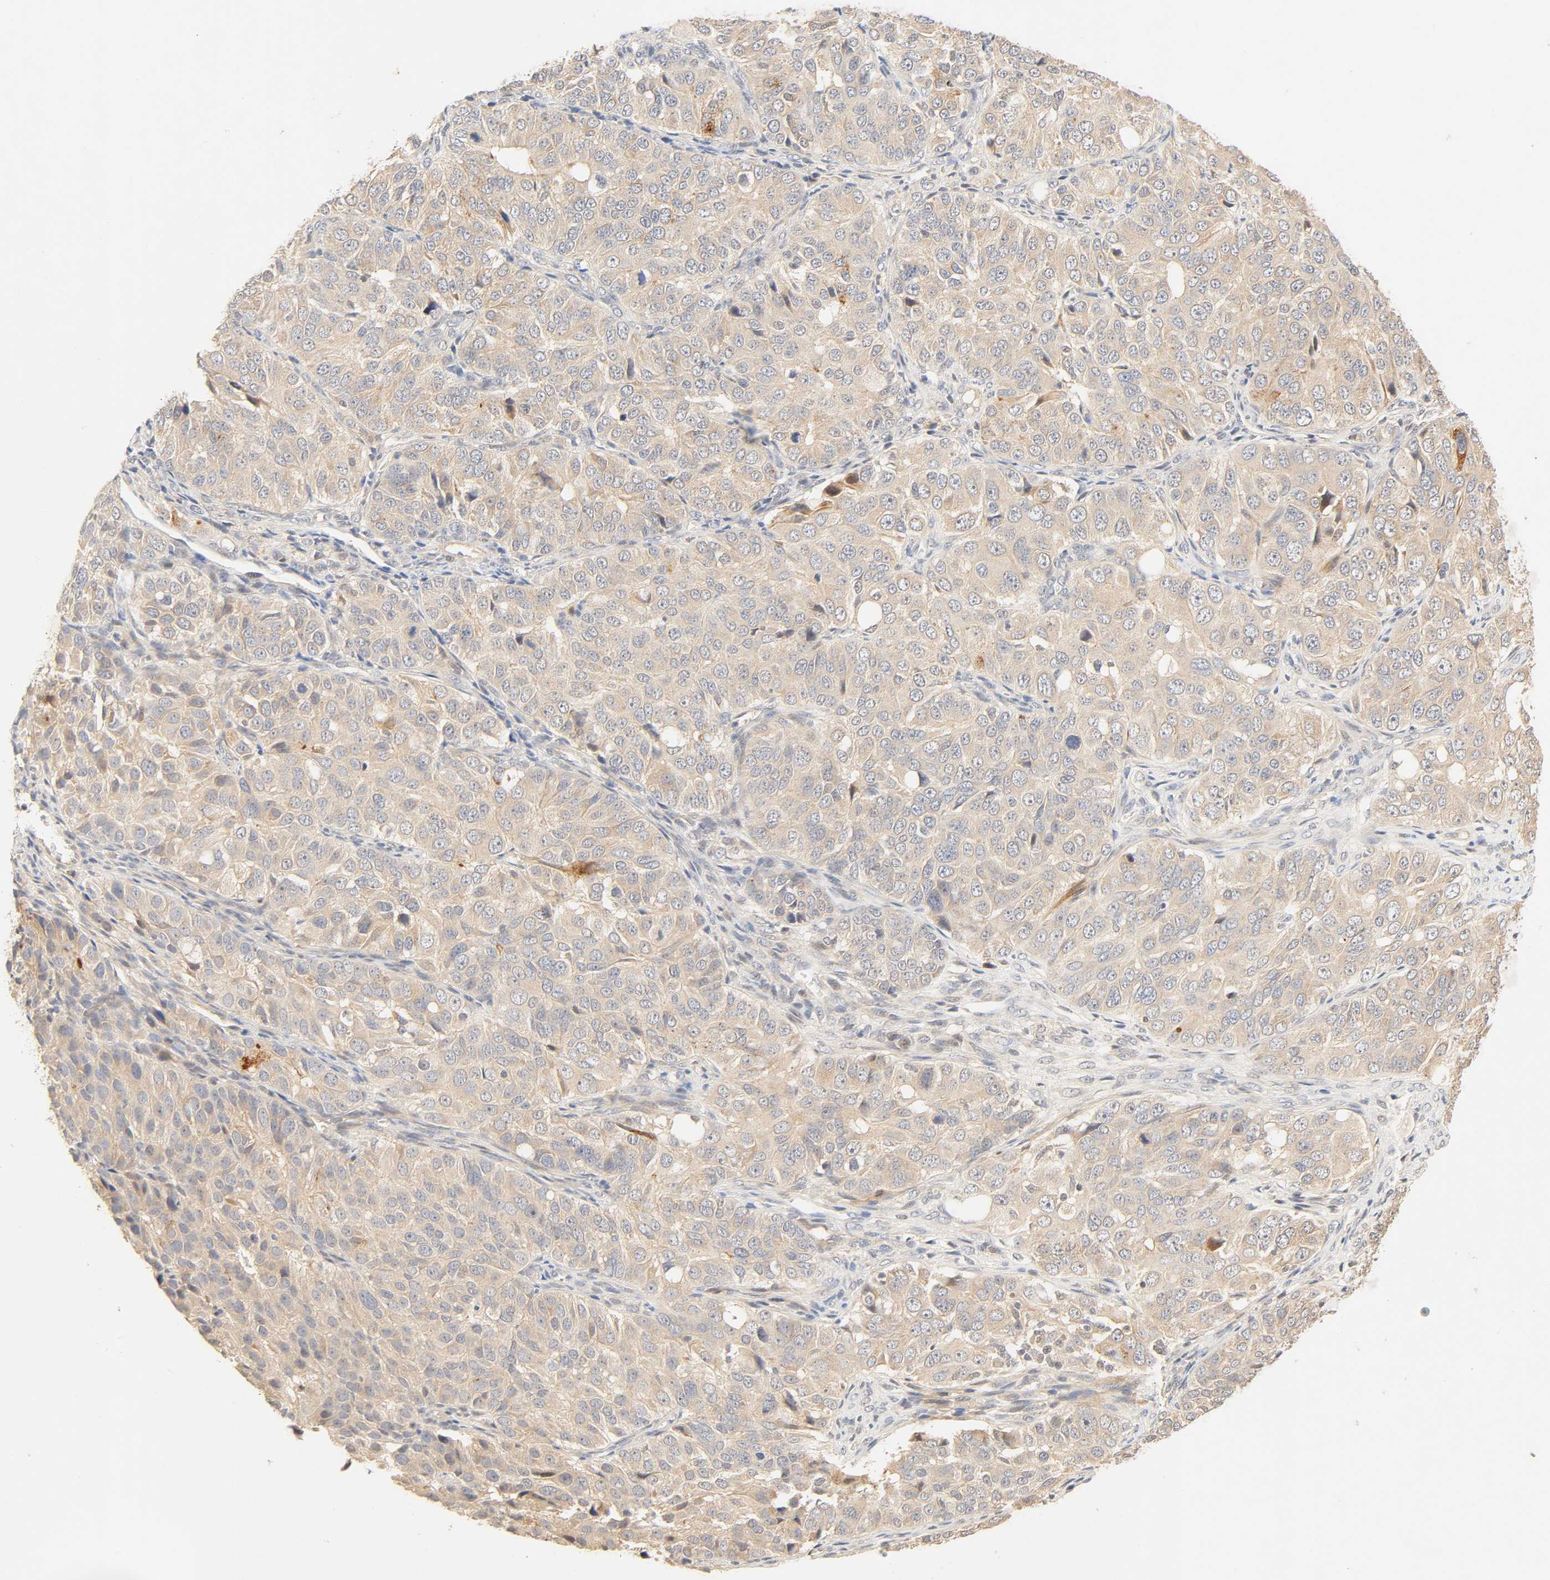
{"staining": {"intensity": "weak", "quantity": ">75%", "location": "cytoplasmic/membranous"}, "tissue": "ovarian cancer", "cell_type": "Tumor cells", "image_type": "cancer", "snomed": [{"axis": "morphology", "description": "Carcinoma, endometroid"}, {"axis": "topography", "description": "Ovary"}], "caption": "Endometroid carcinoma (ovarian) stained with immunohistochemistry reveals weak cytoplasmic/membranous staining in about >75% of tumor cells.", "gene": "CACNA1G", "patient": {"sex": "female", "age": 51}}